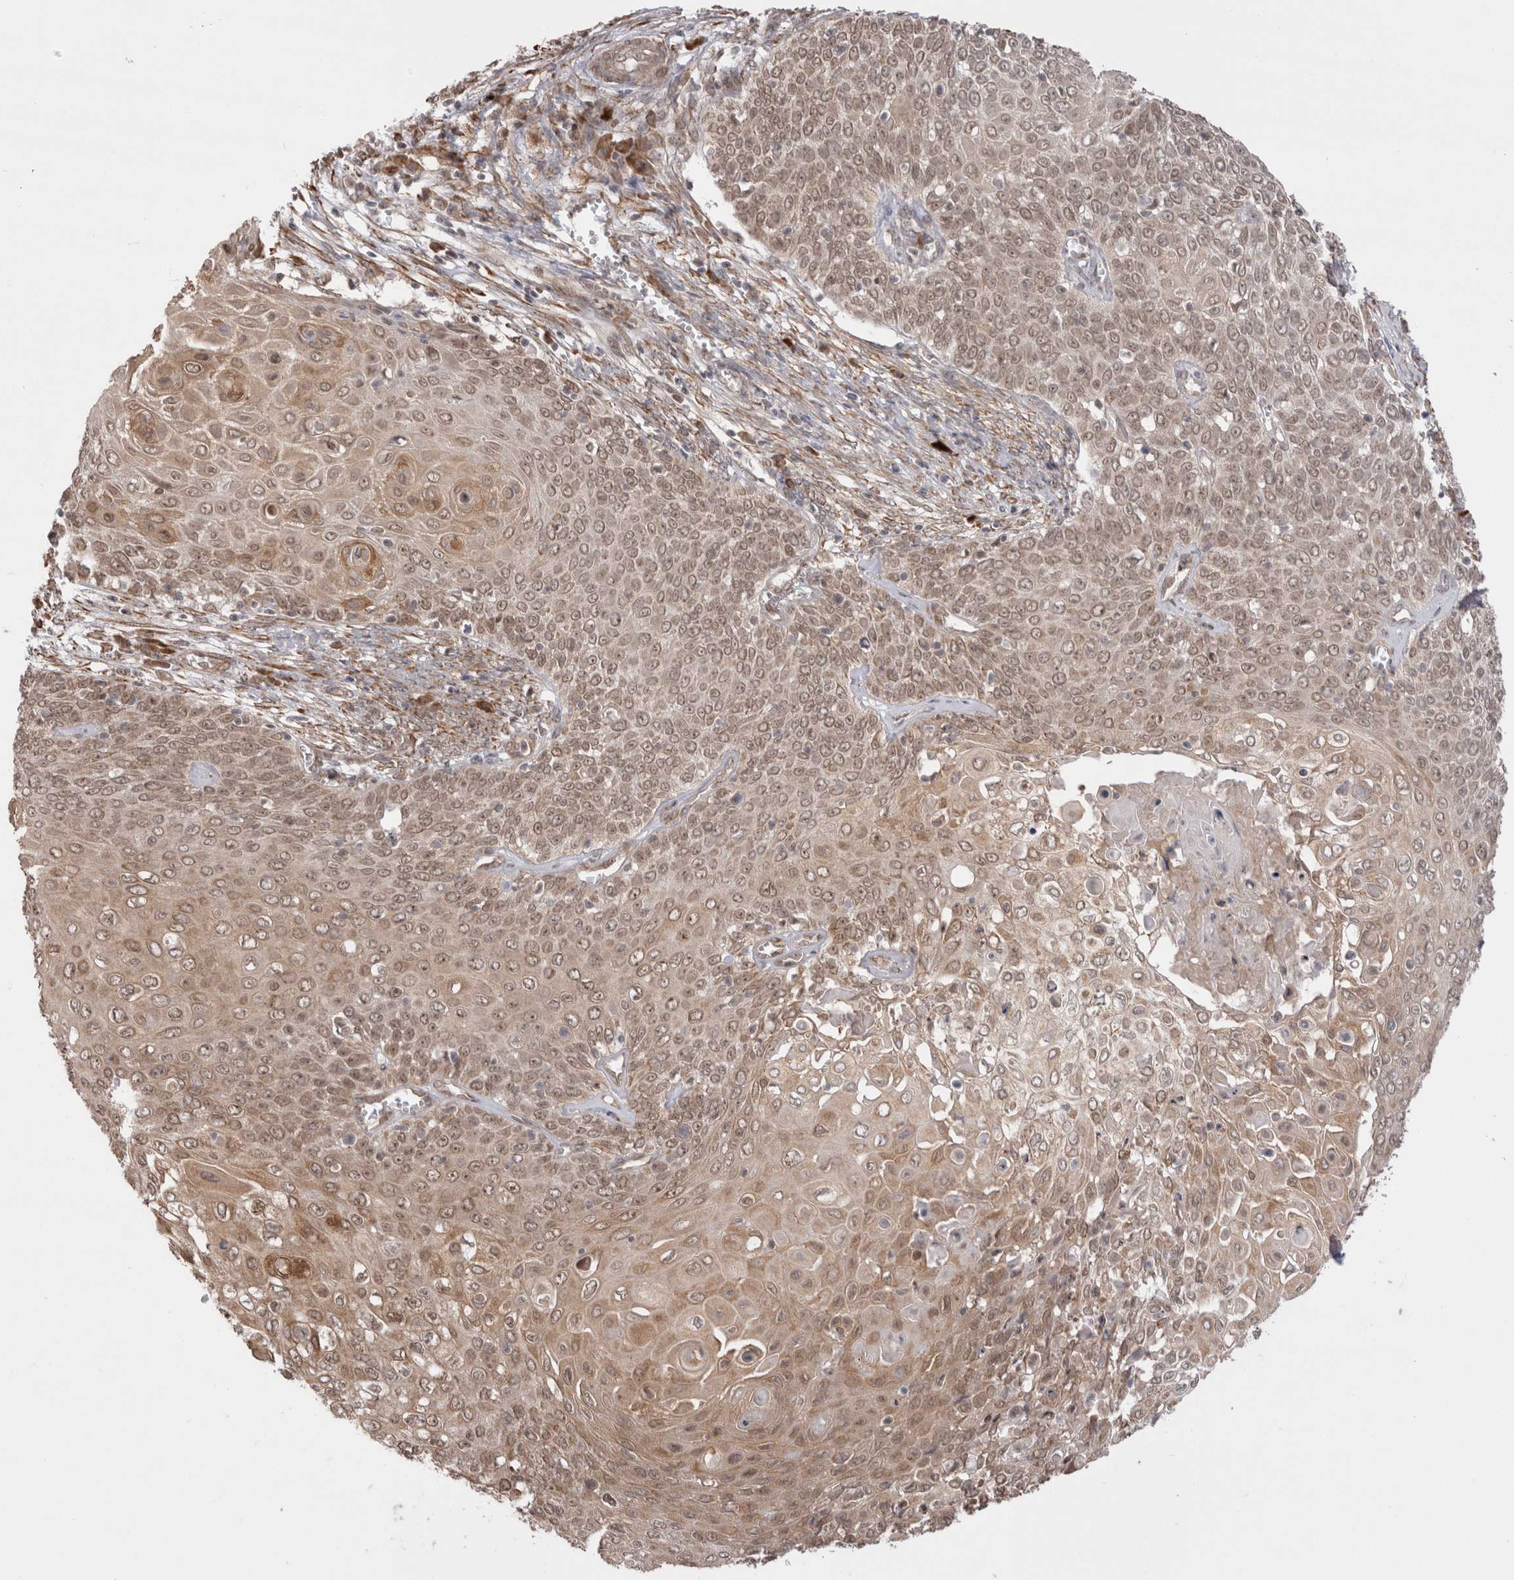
{"staining": {"intensity": "moderate", "quantity": ">75%", "location": "cytoplasmic/membranous,nuclear"}, "tissue": "cervical cancer", "cell_type": "Tumor cells", "image_type": "cancer", "snomed": [{"axis": "morphology", "description": "Squamous cell carcinoma, NOS"}, {"axis": "topography", "description": "Cervix"}], "caption": "A brown stain labels moderate cytoplasmic/membranous and nuclear positivity of a protein in human squamous cell carcinoma (cervical) tumor cells.", "gene": "EXOSC4", "patient": {"sex": "female", "age": 39}}